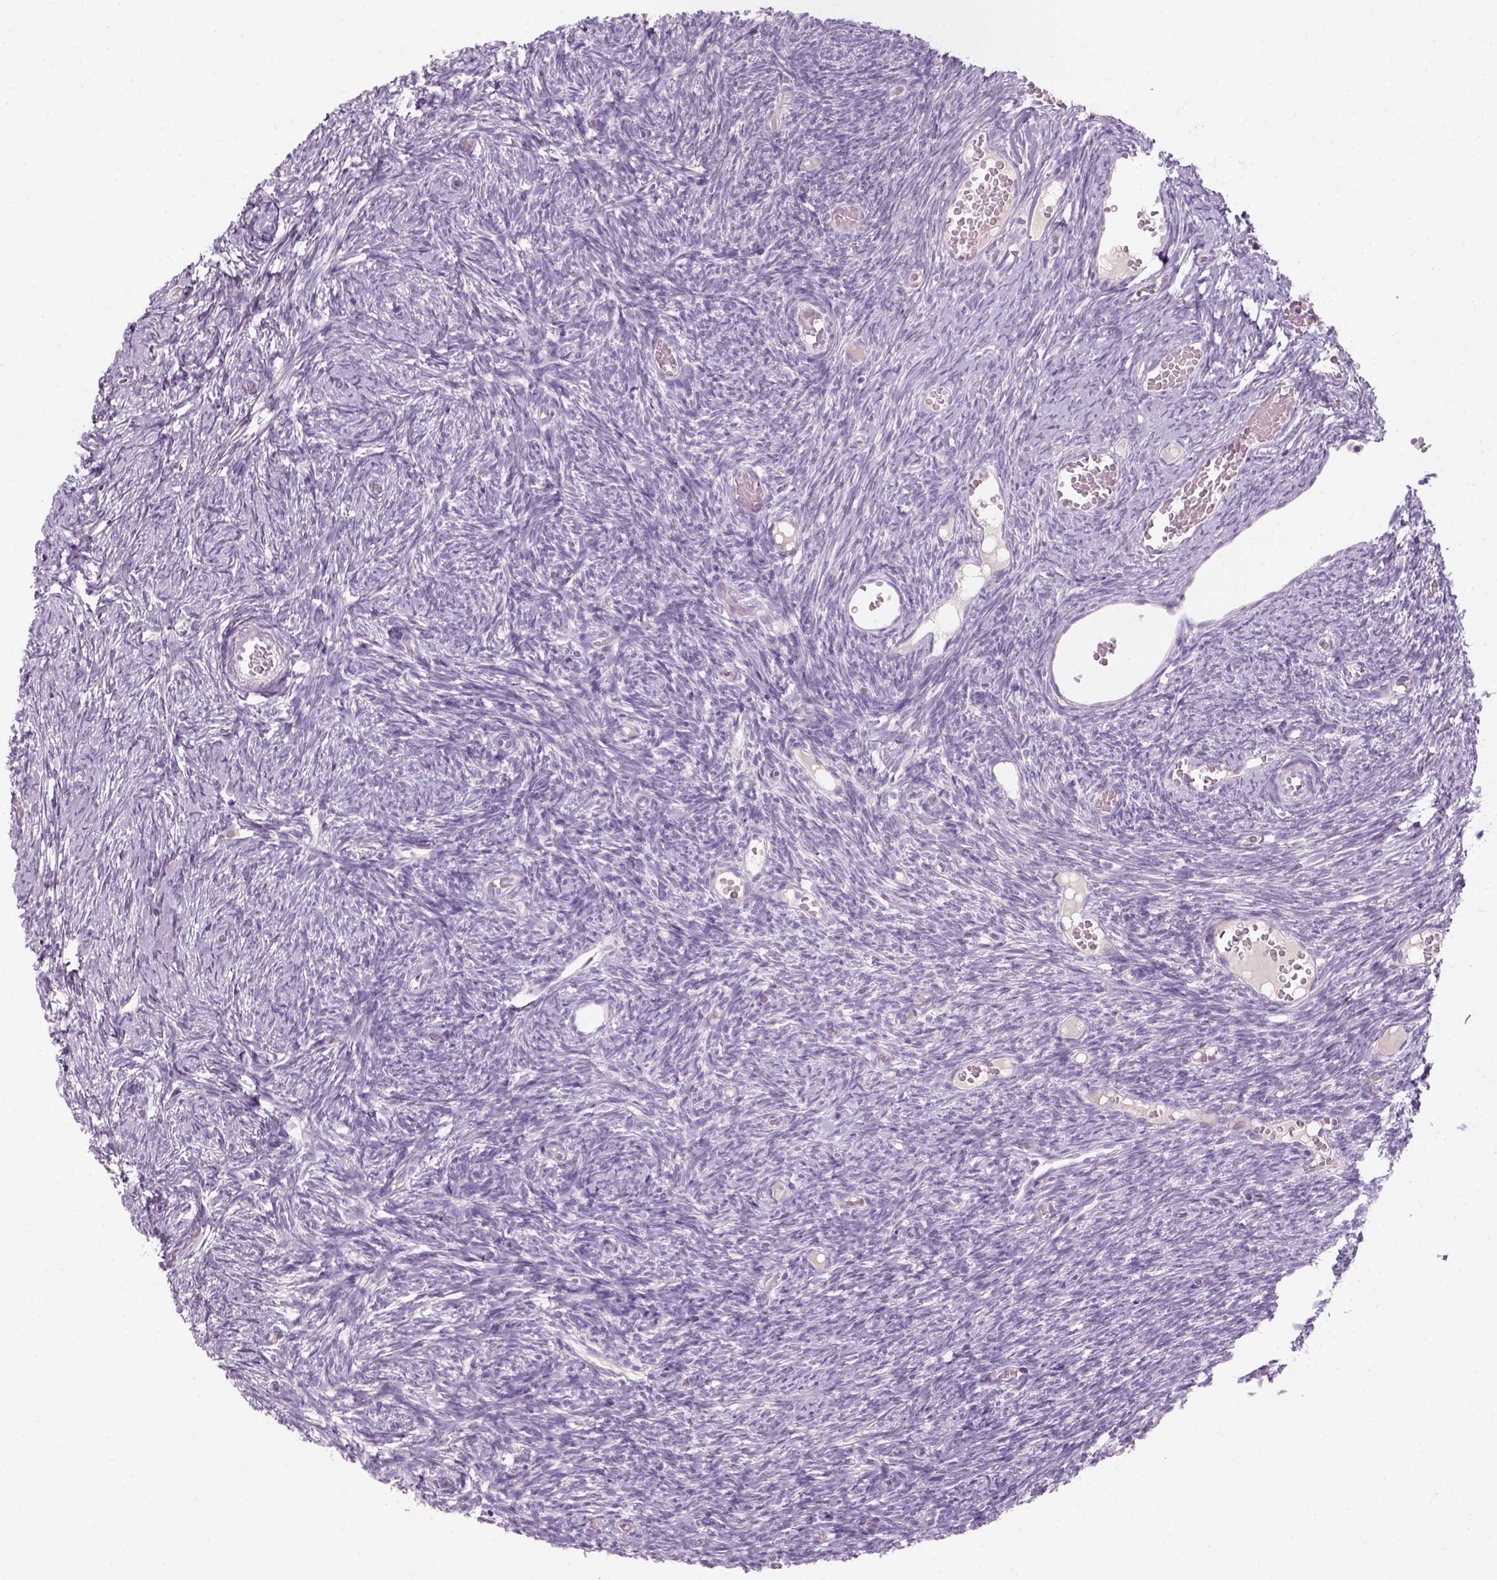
{"staining": {"intensity": "negative", "quantity": "none", "location": "none"}, "tissue": "ovary", "cell_type": "Follicle cells", "image_type": "normal", "snomed": [{"axis": "morphology", "description": "Normal tissue, NOS"}, {"axis": "topography", "description": "Ovary"}], "caption": "Follicle cells are negative for protein expression in benign human ovary.", "gene": "KRT25", "patient": {"sex": "female", "age": 39}}